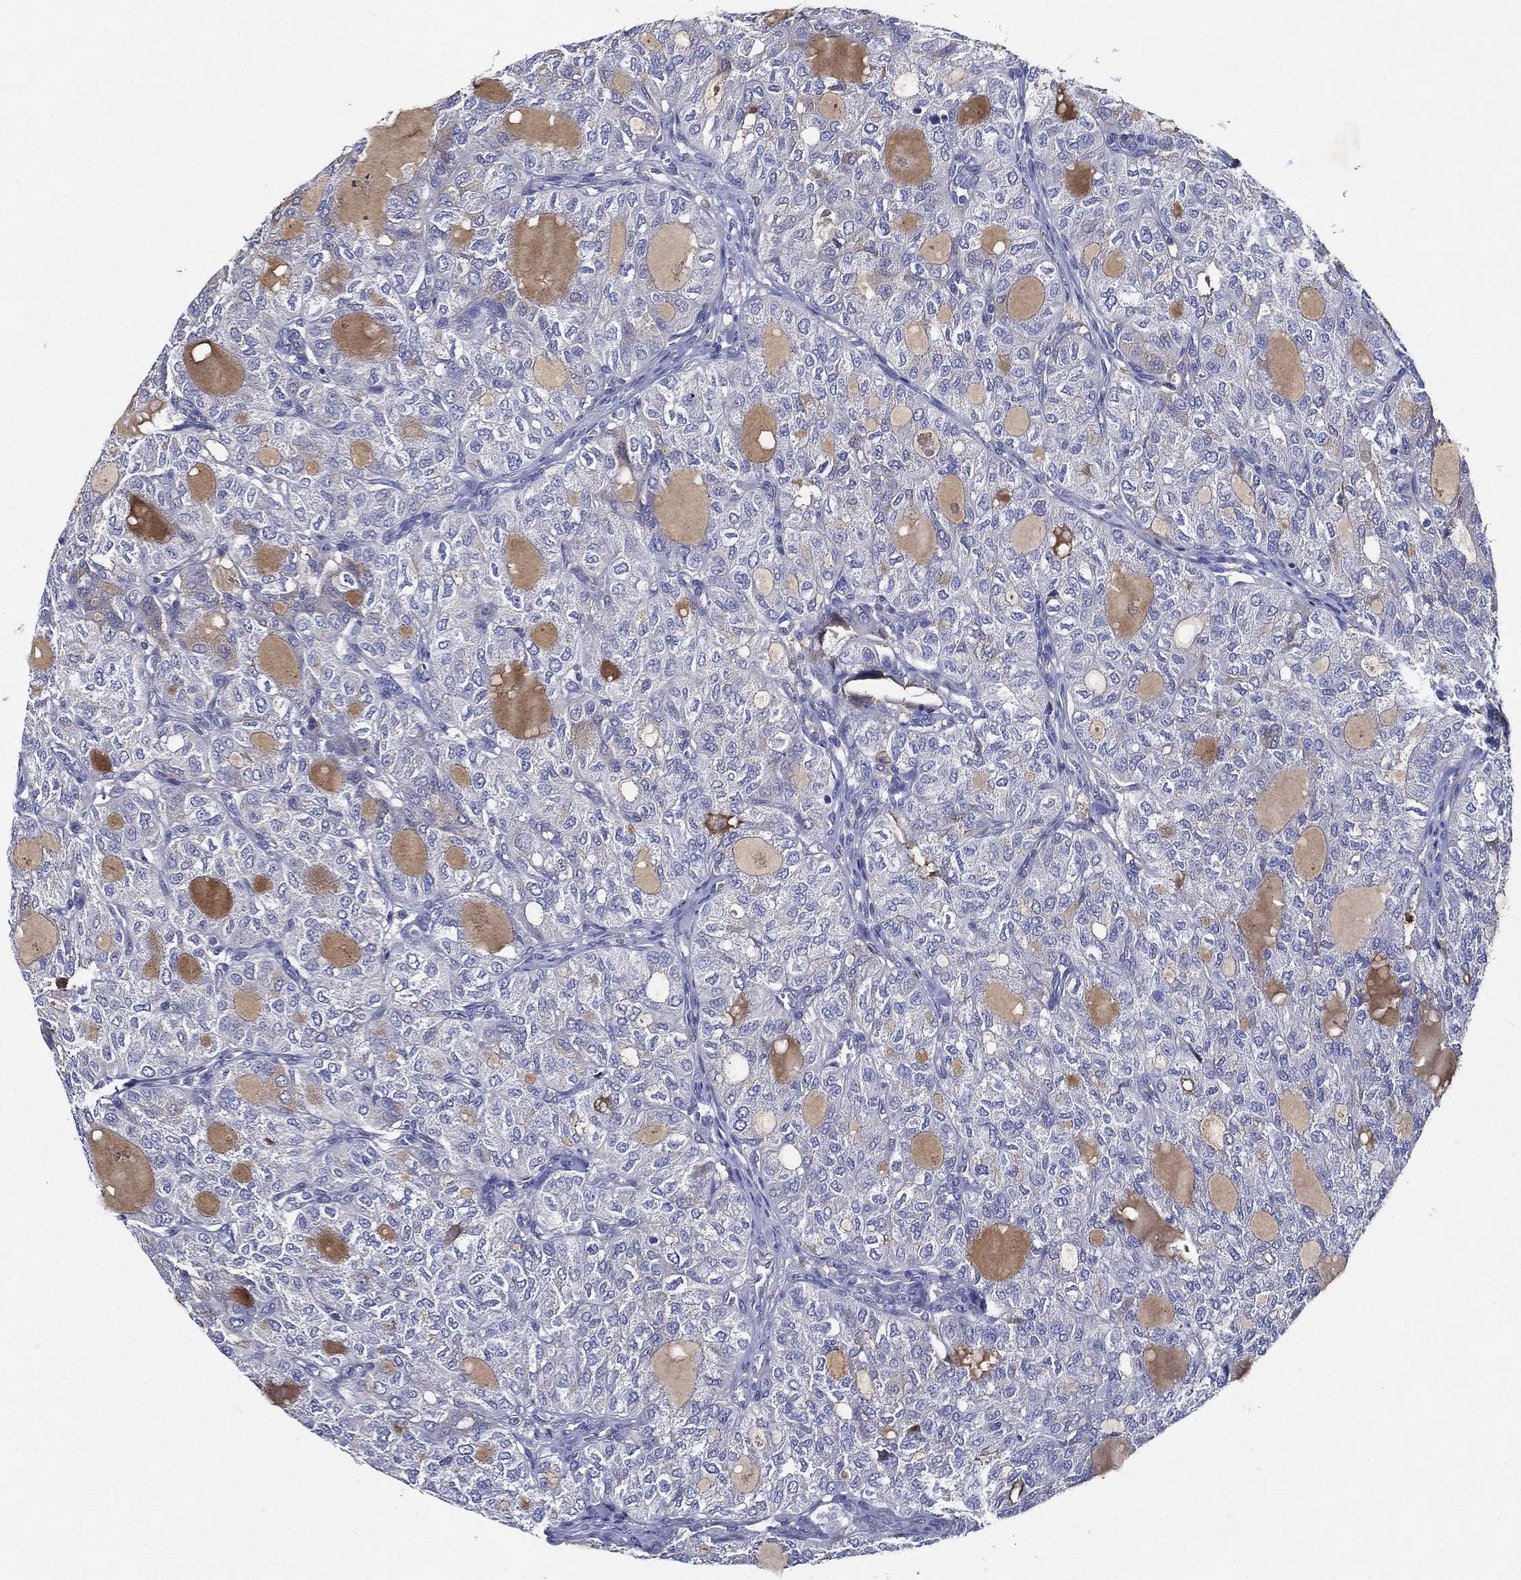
{"staining": {"intensity": "negative", "quantity": "none", "location": "none"}, "tissue": "thyroid cancer", "cell_type": "Tumor cells", "image_type": "cancer", "snomed": [{"axis": "morphology", "description": "Follicular adenoma carcinoma, NOS"}, {"axis": "topography", "description": "Thyroid gland"}], "caption": "DAB (3,3'-diaminobenzidine) immunohistochemical staining of thyroid cancer shows no significant staining in tumor cells.", "gene": "TMPRSS11D", "patient": {"sex": "male", "age": 75}}